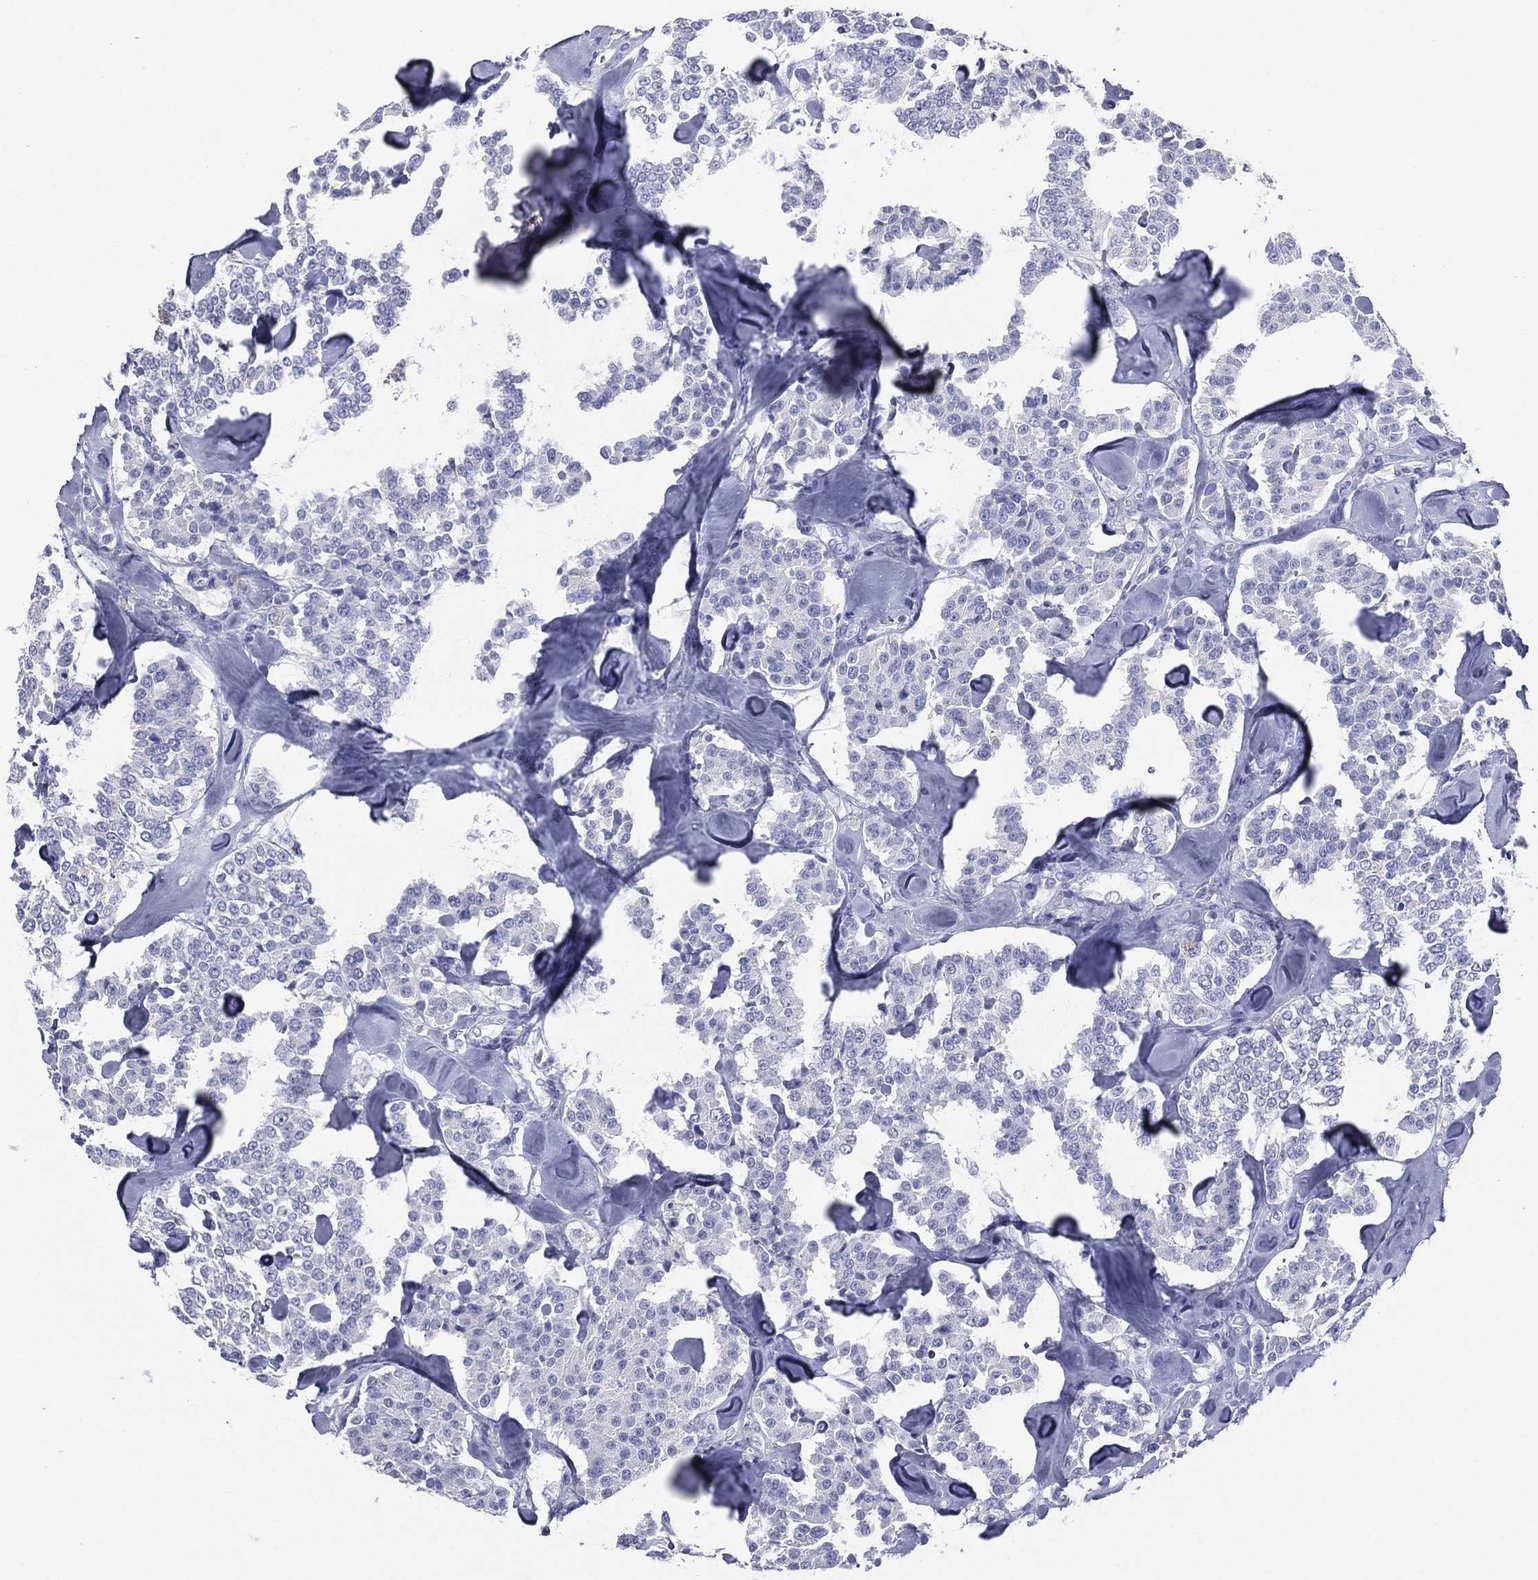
{"staining": {"intensity": "negative", "quantity": "none", "location": "none"}, "tissue": "carcinoid", "cell_type": "Tumor cells", "image_type": "cancer", "snomed": [{"axis": "morphology", "description": "Carcinoid, malignant, NOS"}, {"axis": "topography", "description": "Pancreas"}], "caption": "Human malignant carcinoid stained for a protein using IHC demonstrates no expression in tumor cells.", "gene": "MLN", "patient": {"sex": "male", "age": 41}}